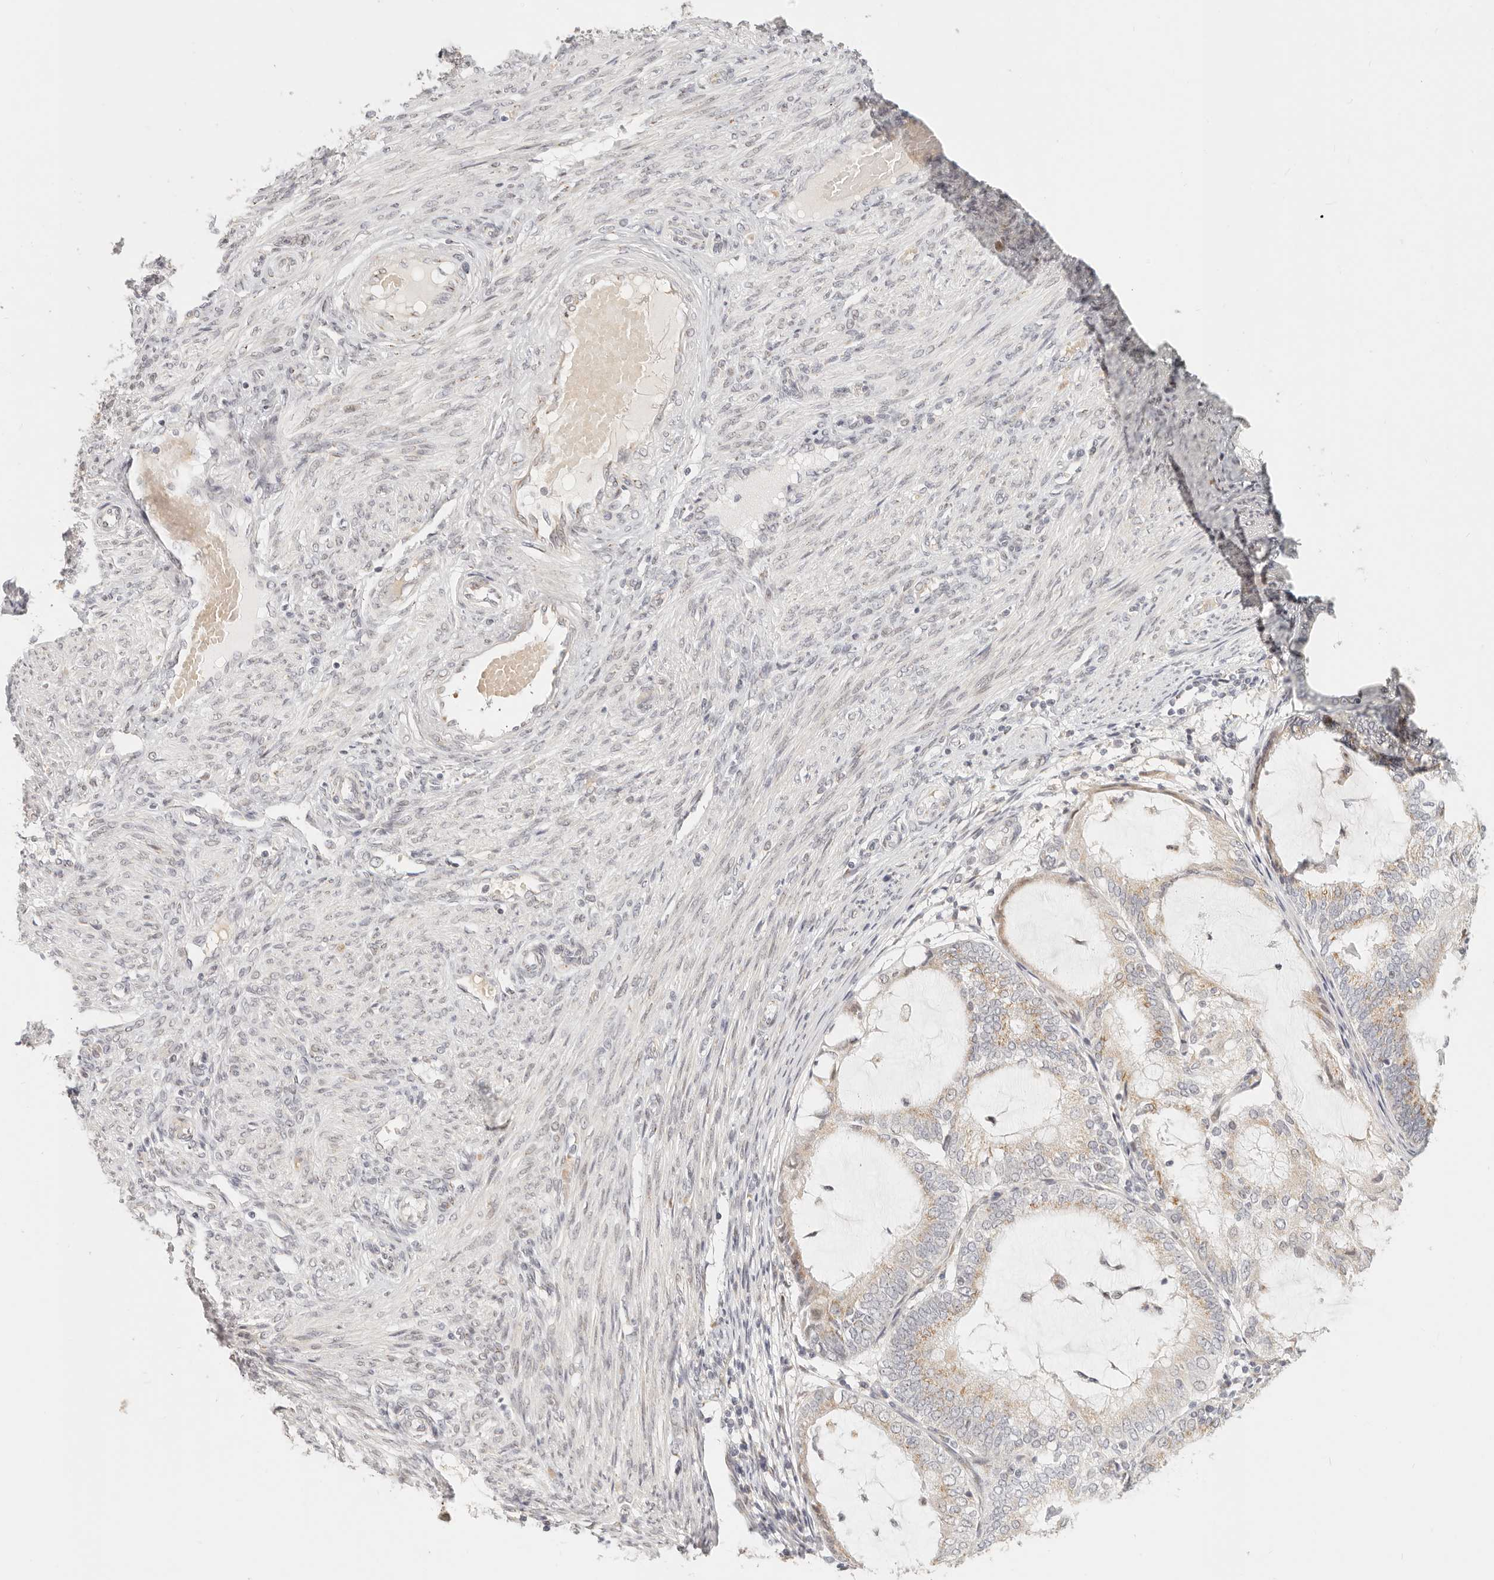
{"staining": {"intensity": "weak", "quantity": "25%-75%", "location": "cytoplasmic/membranous"}, "tissue": "endometrial cancer", "cell_type": "Tumor cells", "image_type": "cancer", "snomed": [{"axis": "morphology", "description": "Adenocarcinoma, NOS"}, {"axis": "topography", "description": "Endometrium"}], "caption": "There is low levels of weak cytoplasmic/membranous positivity in tumor cells of endometrial adenocarcinoma, as demonstrated by immunohistochemical staining (brown color).", "gene": "FAM20B", "patient": {"sex": "female", "age": 81}}